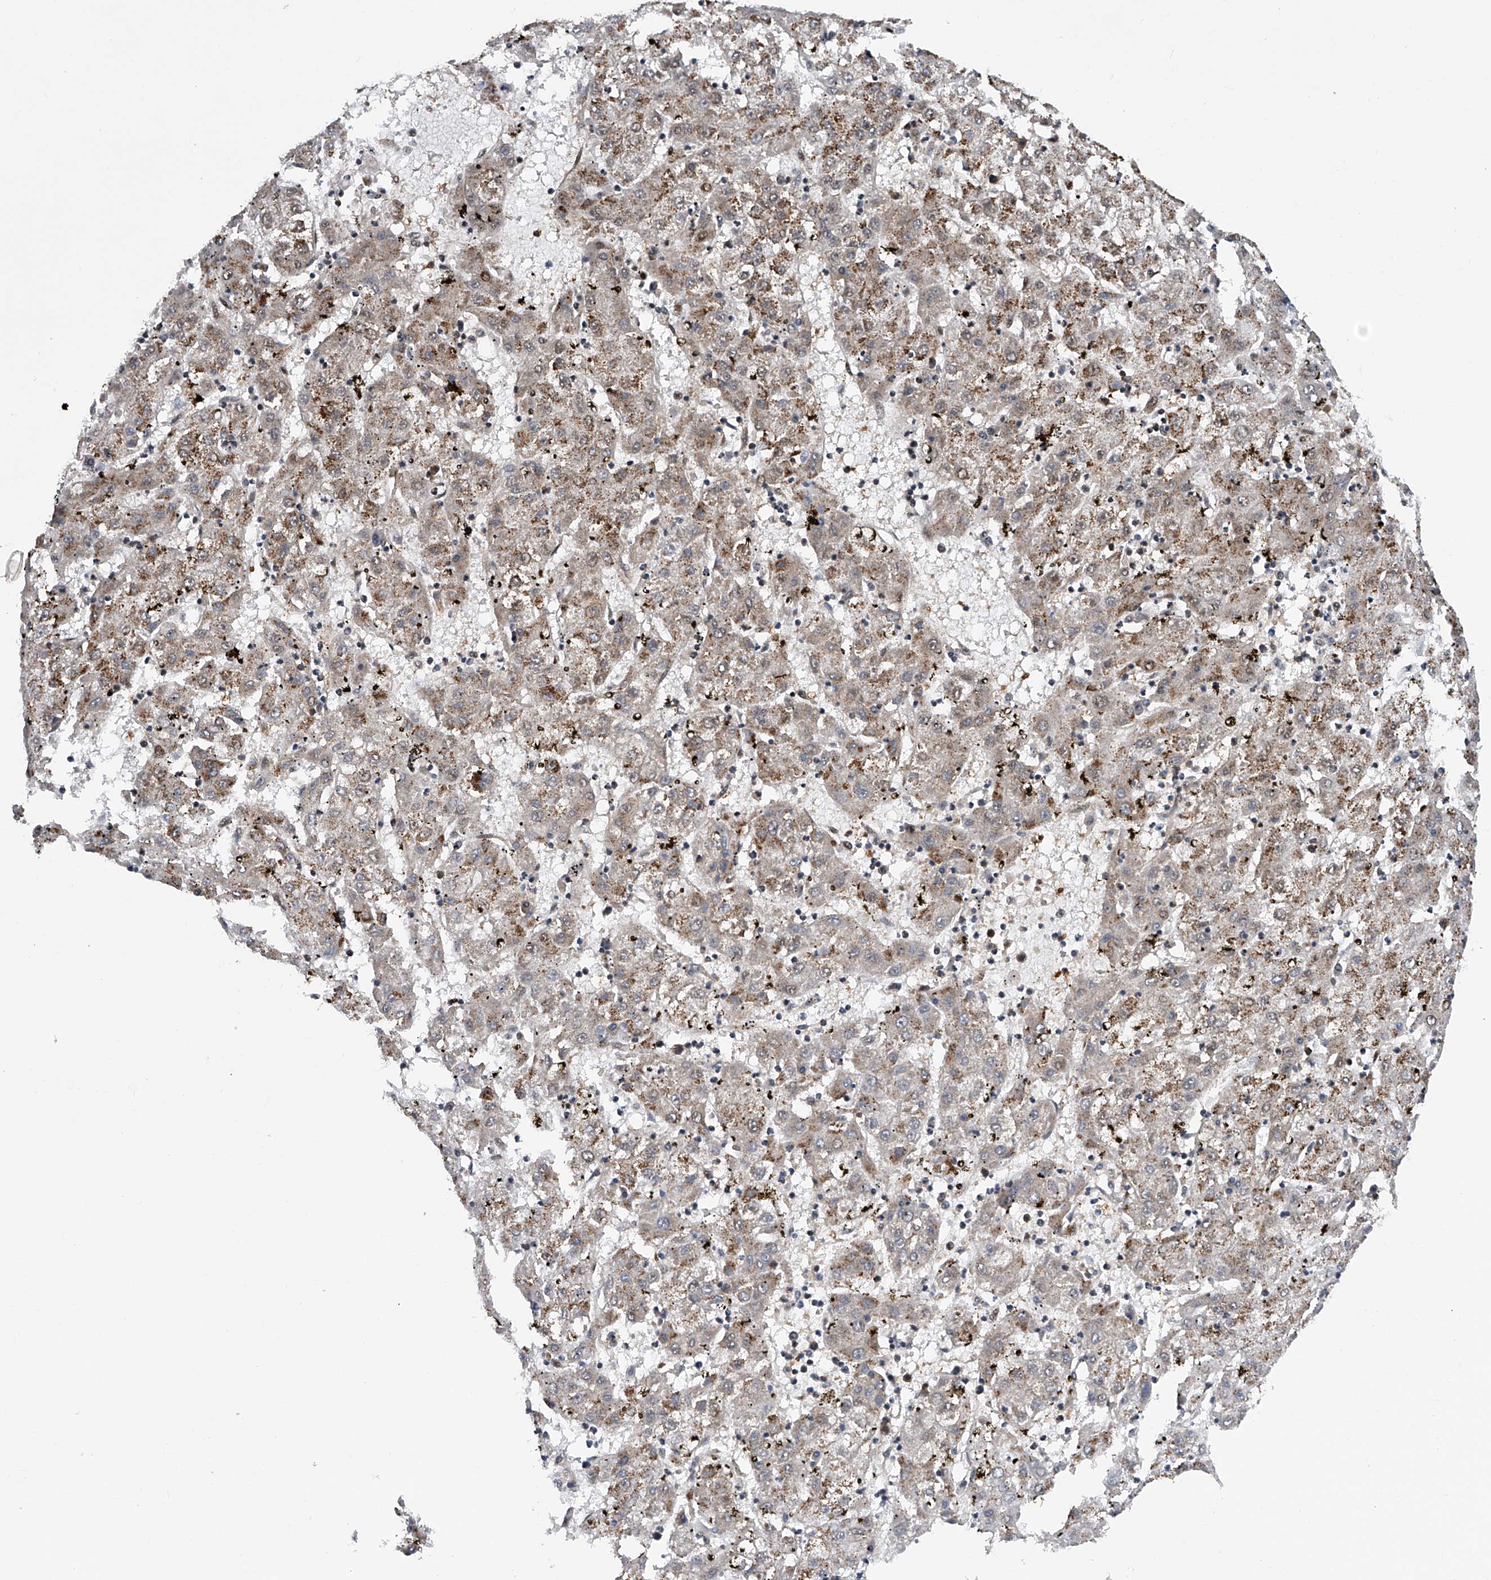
{"staining": {"intensity": "moderate", "quantity": "<25%", "location": "cytoplasmic/membranous"}, "tissue": "liver cancer", "cell_type": "Tumor cells", "image_type": "cancer", "snomed": [{"axis": "morphology", "description": "Carcinoma, Hepatocellular, NOS"}, {"axis": "topography", "description": "Liver"}], "caption": "A micrograph showing moderate cytoplasmic/membranous positivity in about <25% of tumor cells in liver cancer, as visualized by brown immunohistochemical staining.", "gene": "RWDD2A", "patient": {"sex": "male", "age": 72}}